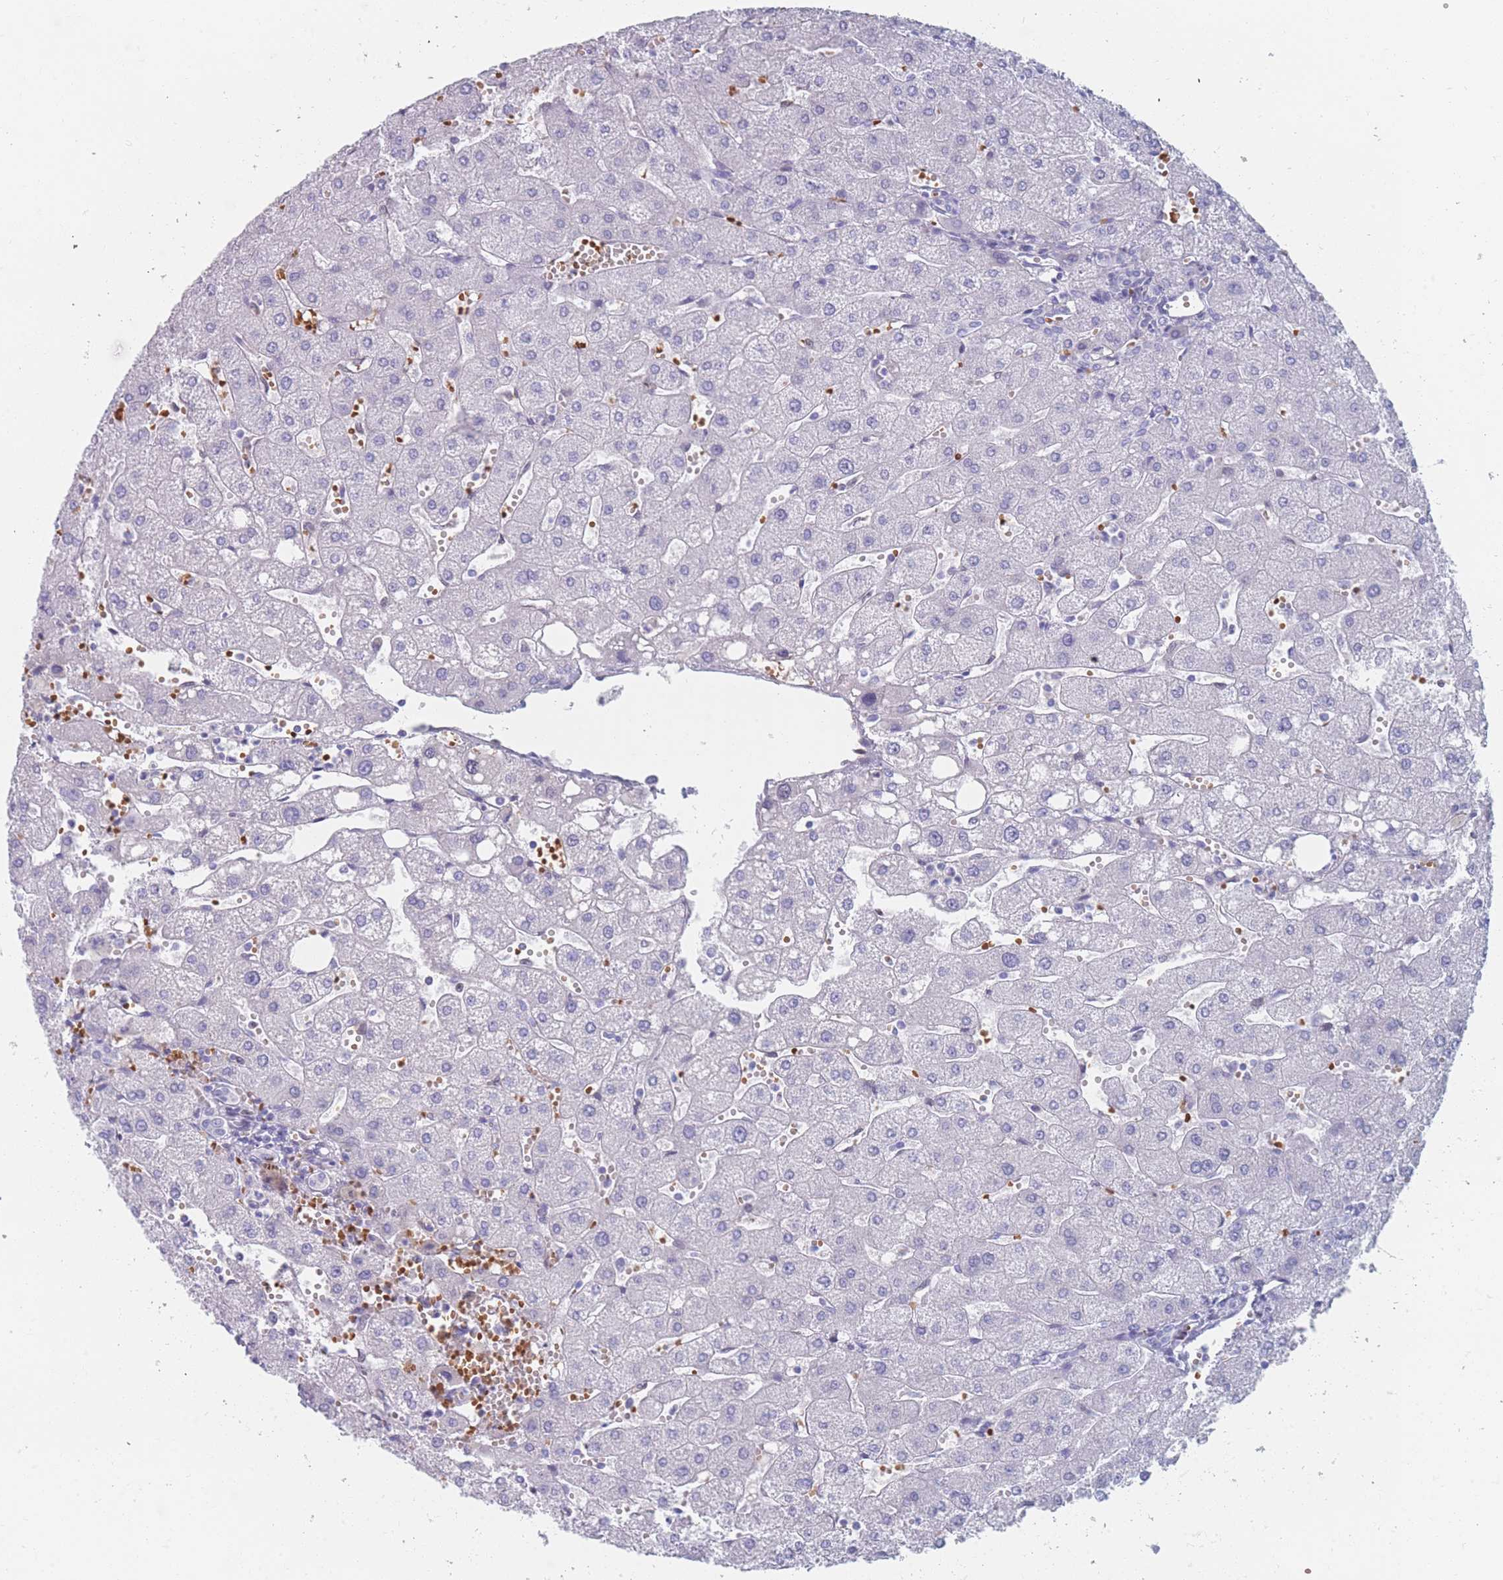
{"staining": {"intensity": "negative", "quantity": "none", "location": "none"}, "tissue": "liver", "cell_type": "Cholangiocytes", "image_type": "normal", "snomed": [{"axis": "morphology", "description": "Normal tissue, NOS"}, {"axis": "topography", "description": "Liver"}], "caption": "DAB (3,3'-diaminobenzidine) immunohistochemical staining of benign human liver demonstrates no significant expression in cholangiocytes.", "gene": "OR5D16", "patient": {"sex": "male", "age": 67}}